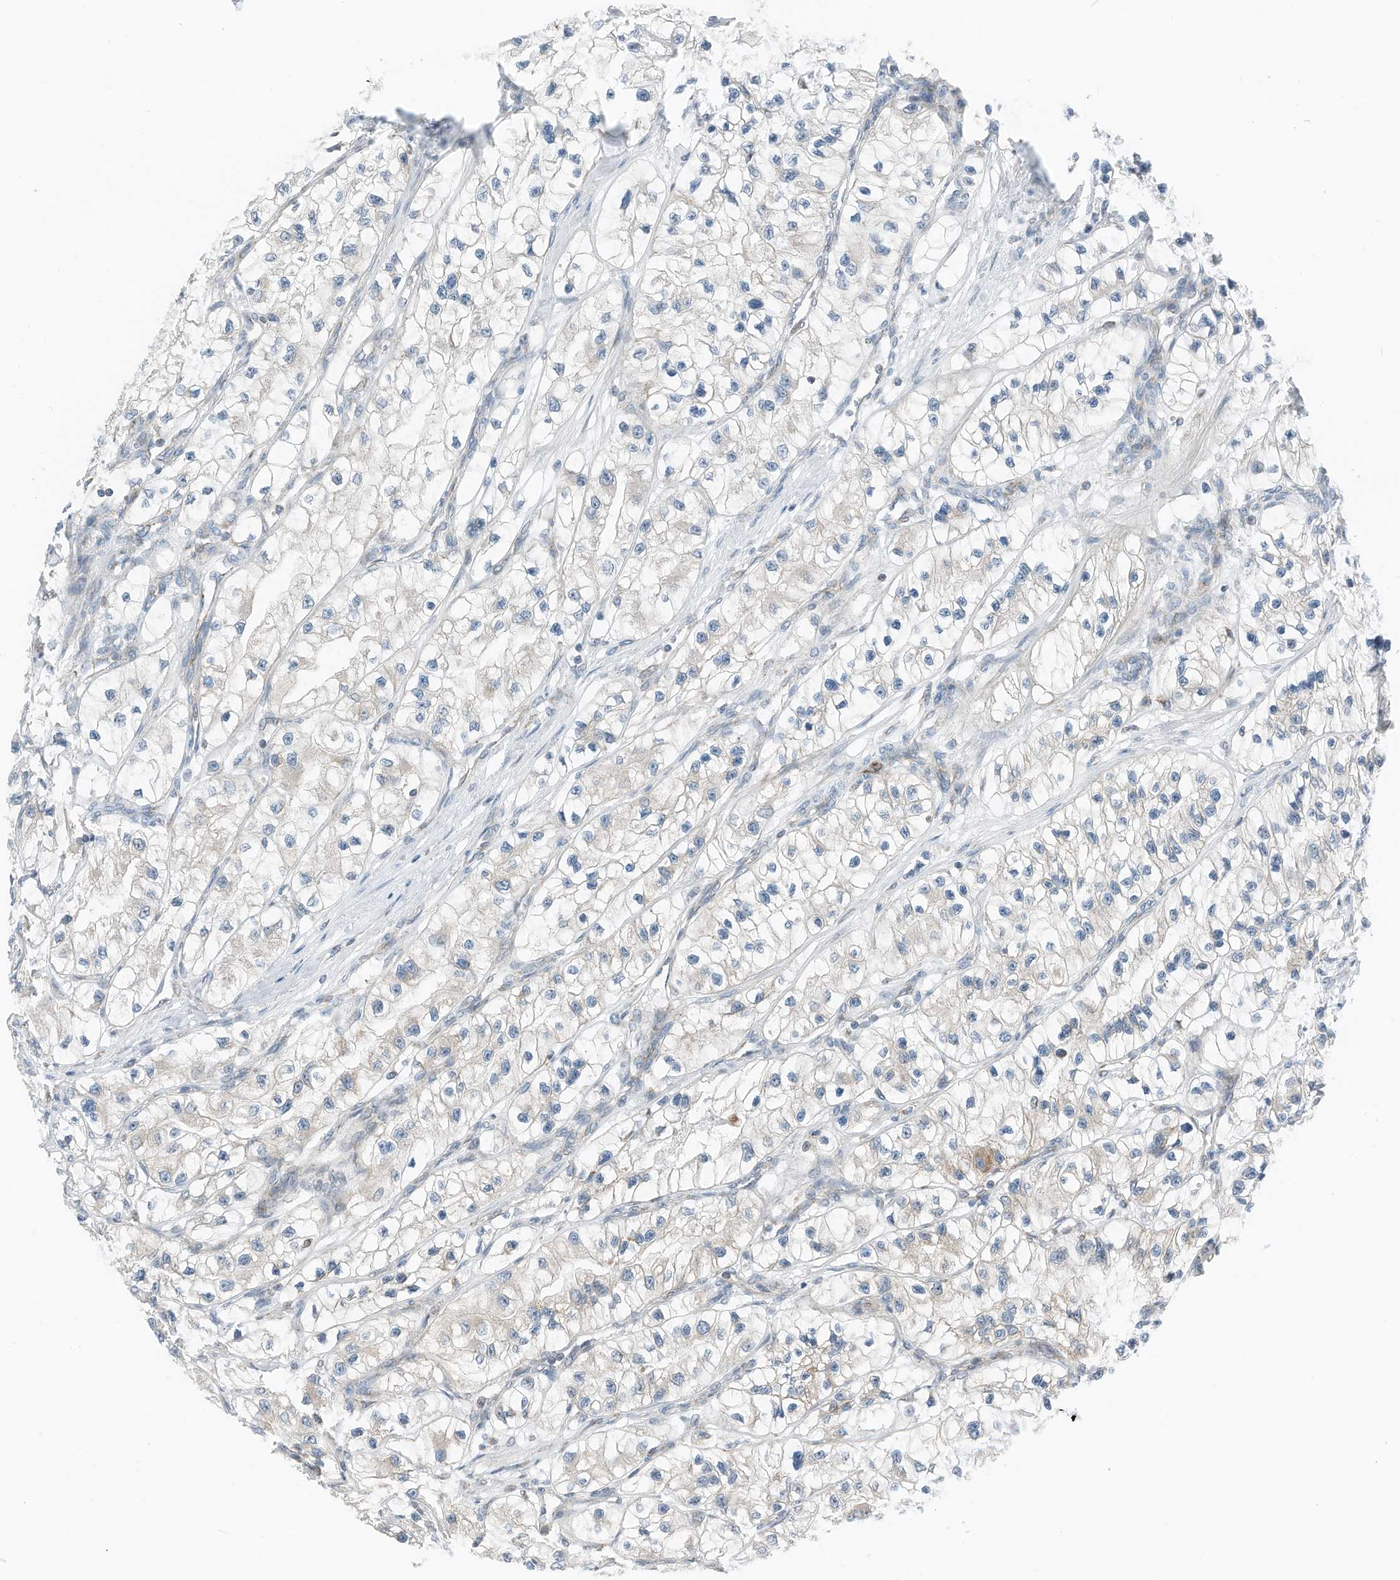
{"staining": {"intensity": "negative", "quantity": "none", "location": "none"}, "tissue": "renal cancer", "cell_type": "Tumor cells", "image_type": "cancer", "snomed": [{"axis": "morphology", "description": "Adenocarcinoma, NOS"}, {"axis": "topography", "description": "Kidney"}], "caption": "Immunohistochemistry of renal cancer demonstrates no expression in tumor cells. (IHC, brightfield microscopy, high magnification).", "gene": "RMND1", "patient": {"sex": "female", "age": 57}}